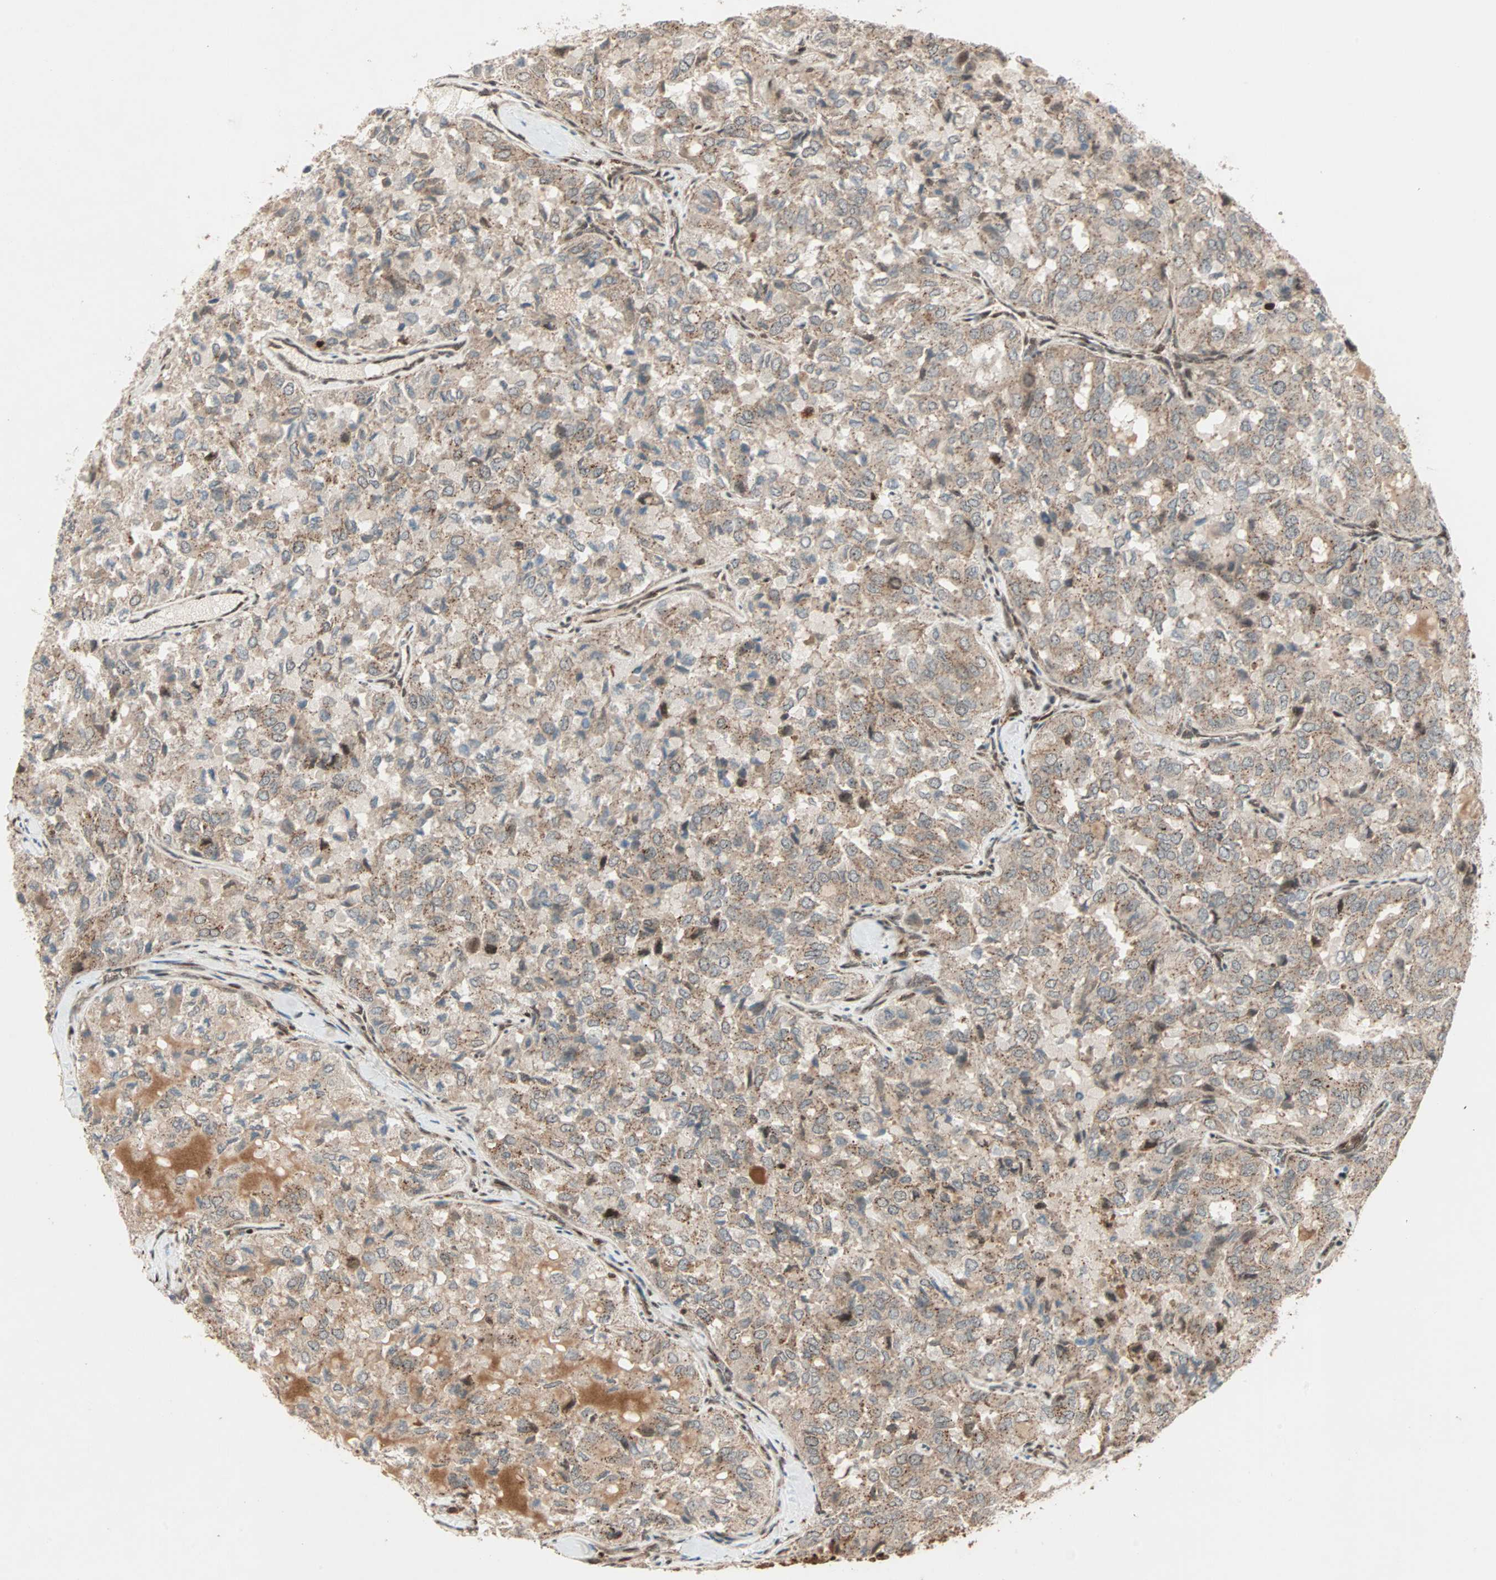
{"staining": {"intensity": "moderate", "quantity": ">75%", "location": "cytoplasmic/membranous,nuclear"}, "tissue": "thyroid cancer", "cell_type": "Tumor cells", "image_type": "cancer", "snomed": [{"axis": "morphology", "description": "Follicular adenoma carcinoma, NOS"}, {"axis": "topography", "description": "Thyroid gland"}], "caption": "Immunohistochemistry histopathology image of thyroid cancer stained for a protein (brown), which exhibits medium levels of moderate cytoplasmic/membranous and nuclear expression in approximately >75% of tumor cells.", "gene": "ZBED9", "patient": {"sex": "male", "age": 75}}